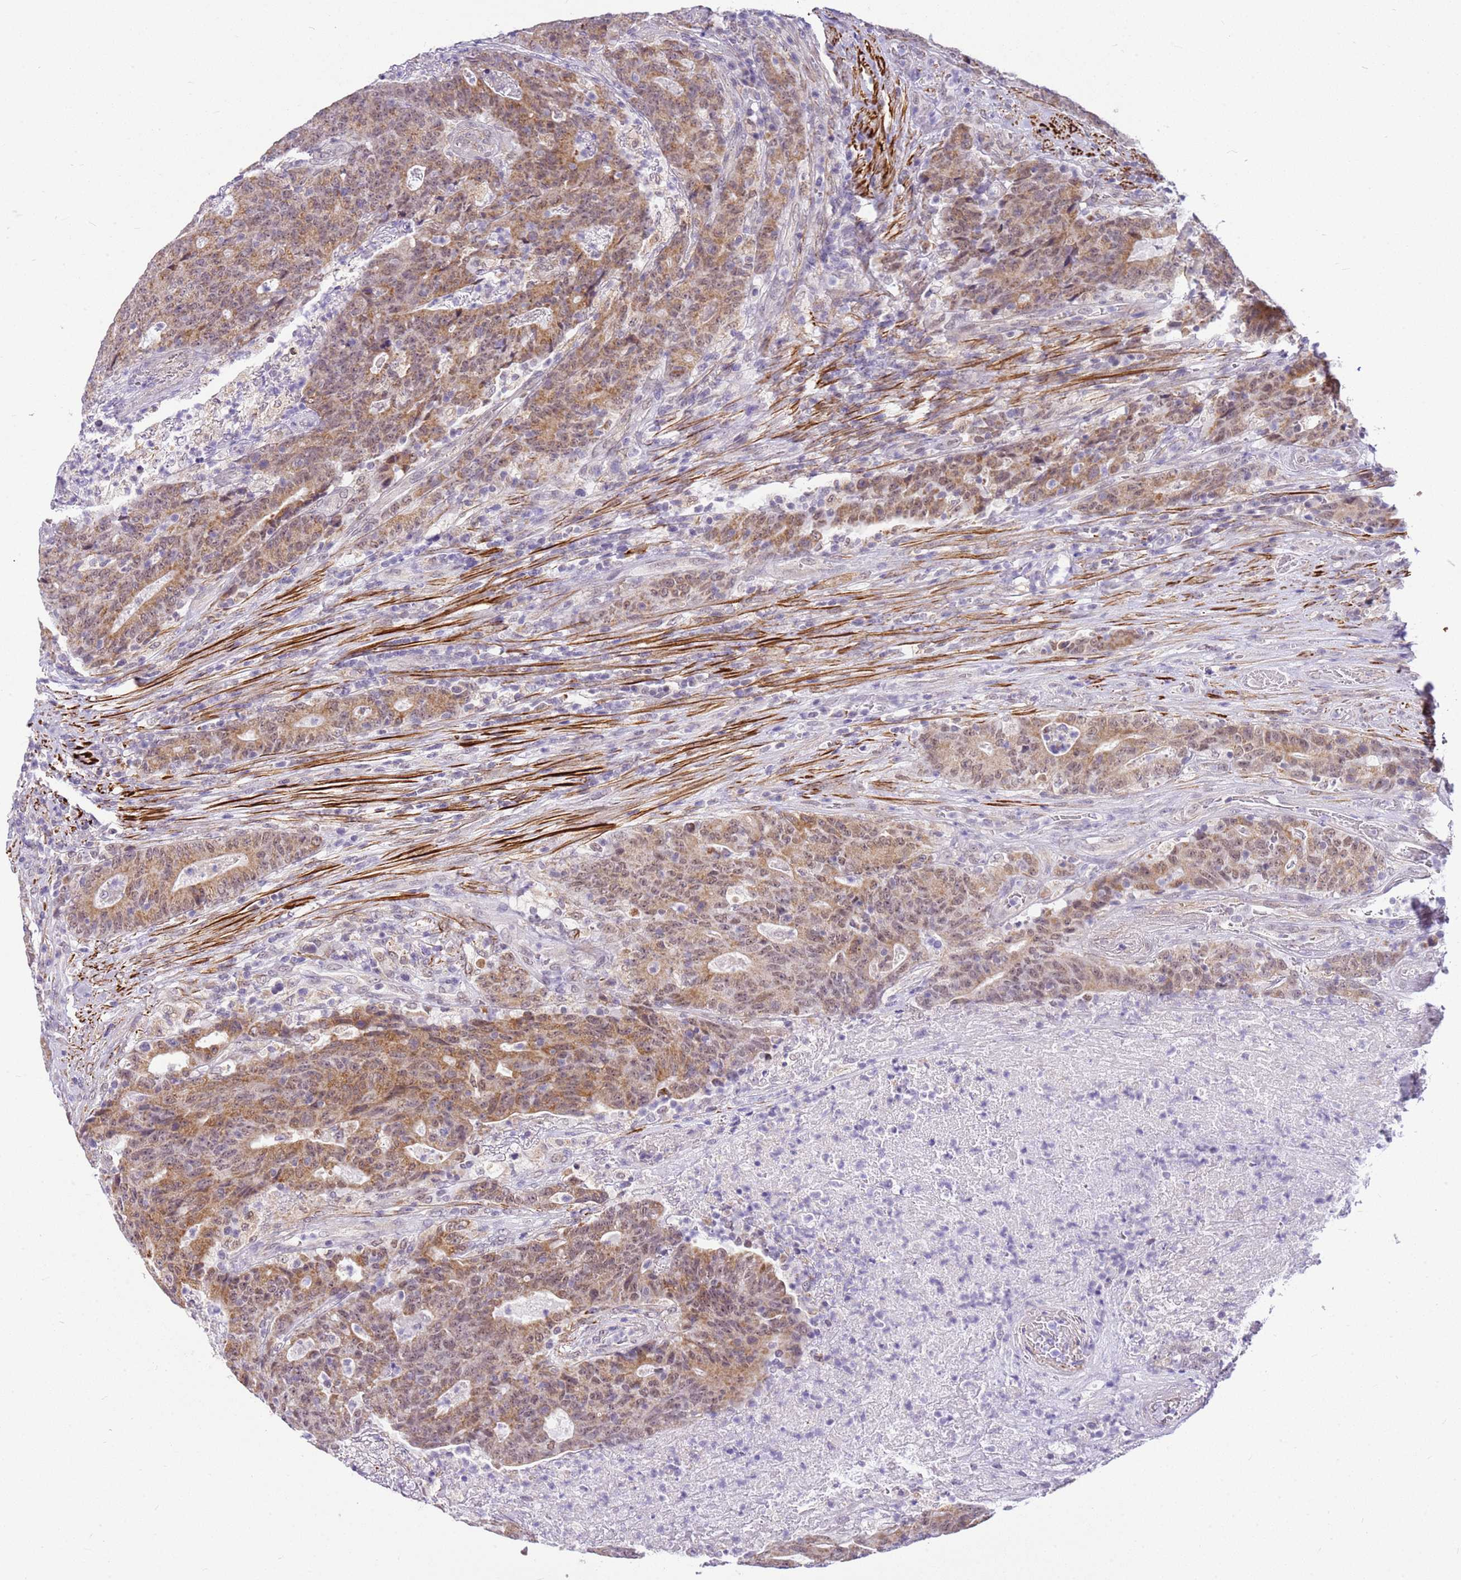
{"staining": {"intensity": "moderate", "quantity": ">75%", "location": "cytoplasmic/membranous,nuclear"}, "tissue": "colorectal cancer", "cell_type": "Tumor cells", "image_type": "cancer", "snomed": [{"axis": "morphology", "description": "Adenocarcinoma, NOS"}, {"axis": "topography", "description": "Colon"}], "caption": "Moderate cytoplasmic/membranous and nuclear expression is appreciated in about >75% of tumor cells in colorectal adenocarcinoma. (DAB IHC with brightfield microscopy, high magnification).", "gene": "SMIM4", "patient": {"sex": "female", "age": 75}}